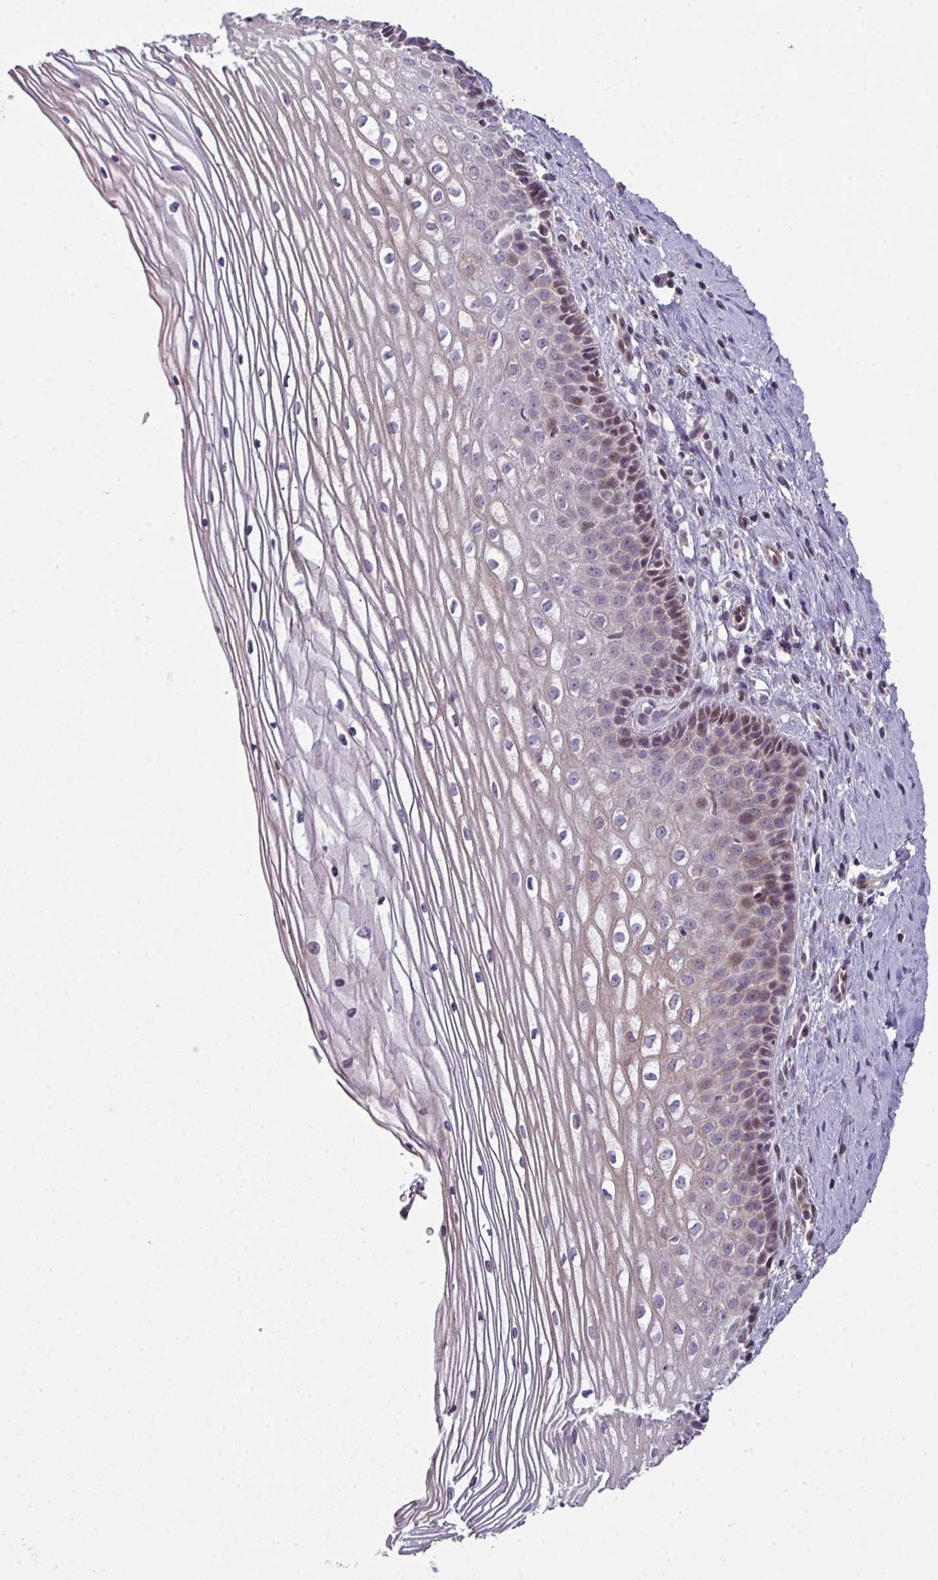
{"staining": {"intensity": "weak", "quantity": "<25%", "location": "cytoplasmic/membranous"}, "tissue": "cervix", "cell_type": "Glandular cells", "image_type": "normal", "snomed": [{"axis": "morphology", "description": "Normal tissue, NOS"}, {"axis": "topography", "description": "Cervix"}], "caption": "An immunohistochemistry (IHC) histopathology image of unremarkable cervix is shown. There is no staining in glandular cells of cervix. (DAB immunohistochemistry (IHC) visualized using brightfield microscopy, high magnification).", "gene": "STAT5A", "patient": {"sex": "female", "age": 47}}